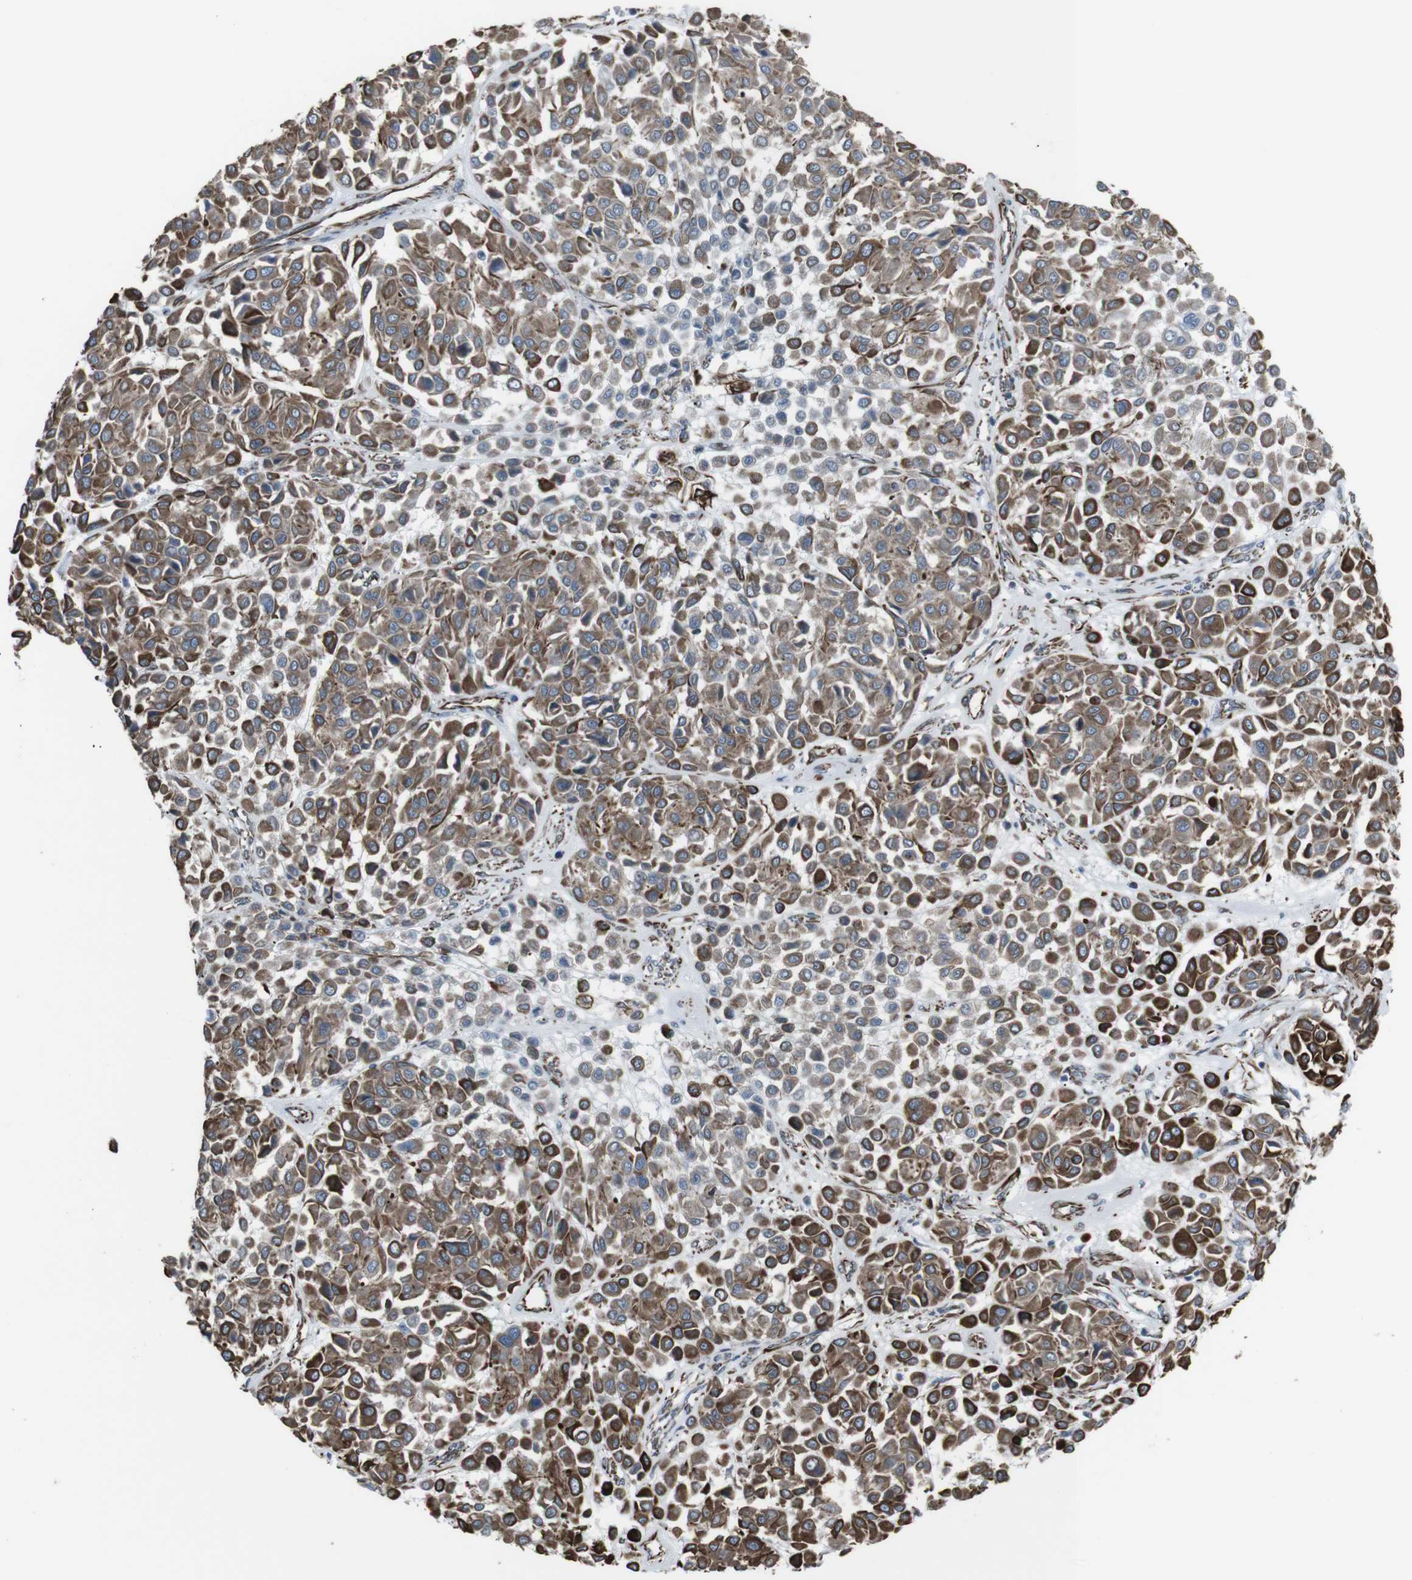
{"staining": {"intensity": "moderate", "quantity": ">75%", "location": "cytoplasmic/membranous"}, "tissue": "melanoma", "cell_type": "Tumor cells", "image_type": "cancer", "snomed": [{"axis": "morphology", "description": "Malignant melanoma, Metastatic site"}, {"axis": "topography", "description": "Soft tissue"}], "caption": "Immunohistochemical staining of melanoma shows moderate cytoplasmic/membranous protein staining in about >75% of tumor cells.", "gene": "ZDHHC6", "patient": {"sex": "male", "age": 41}}